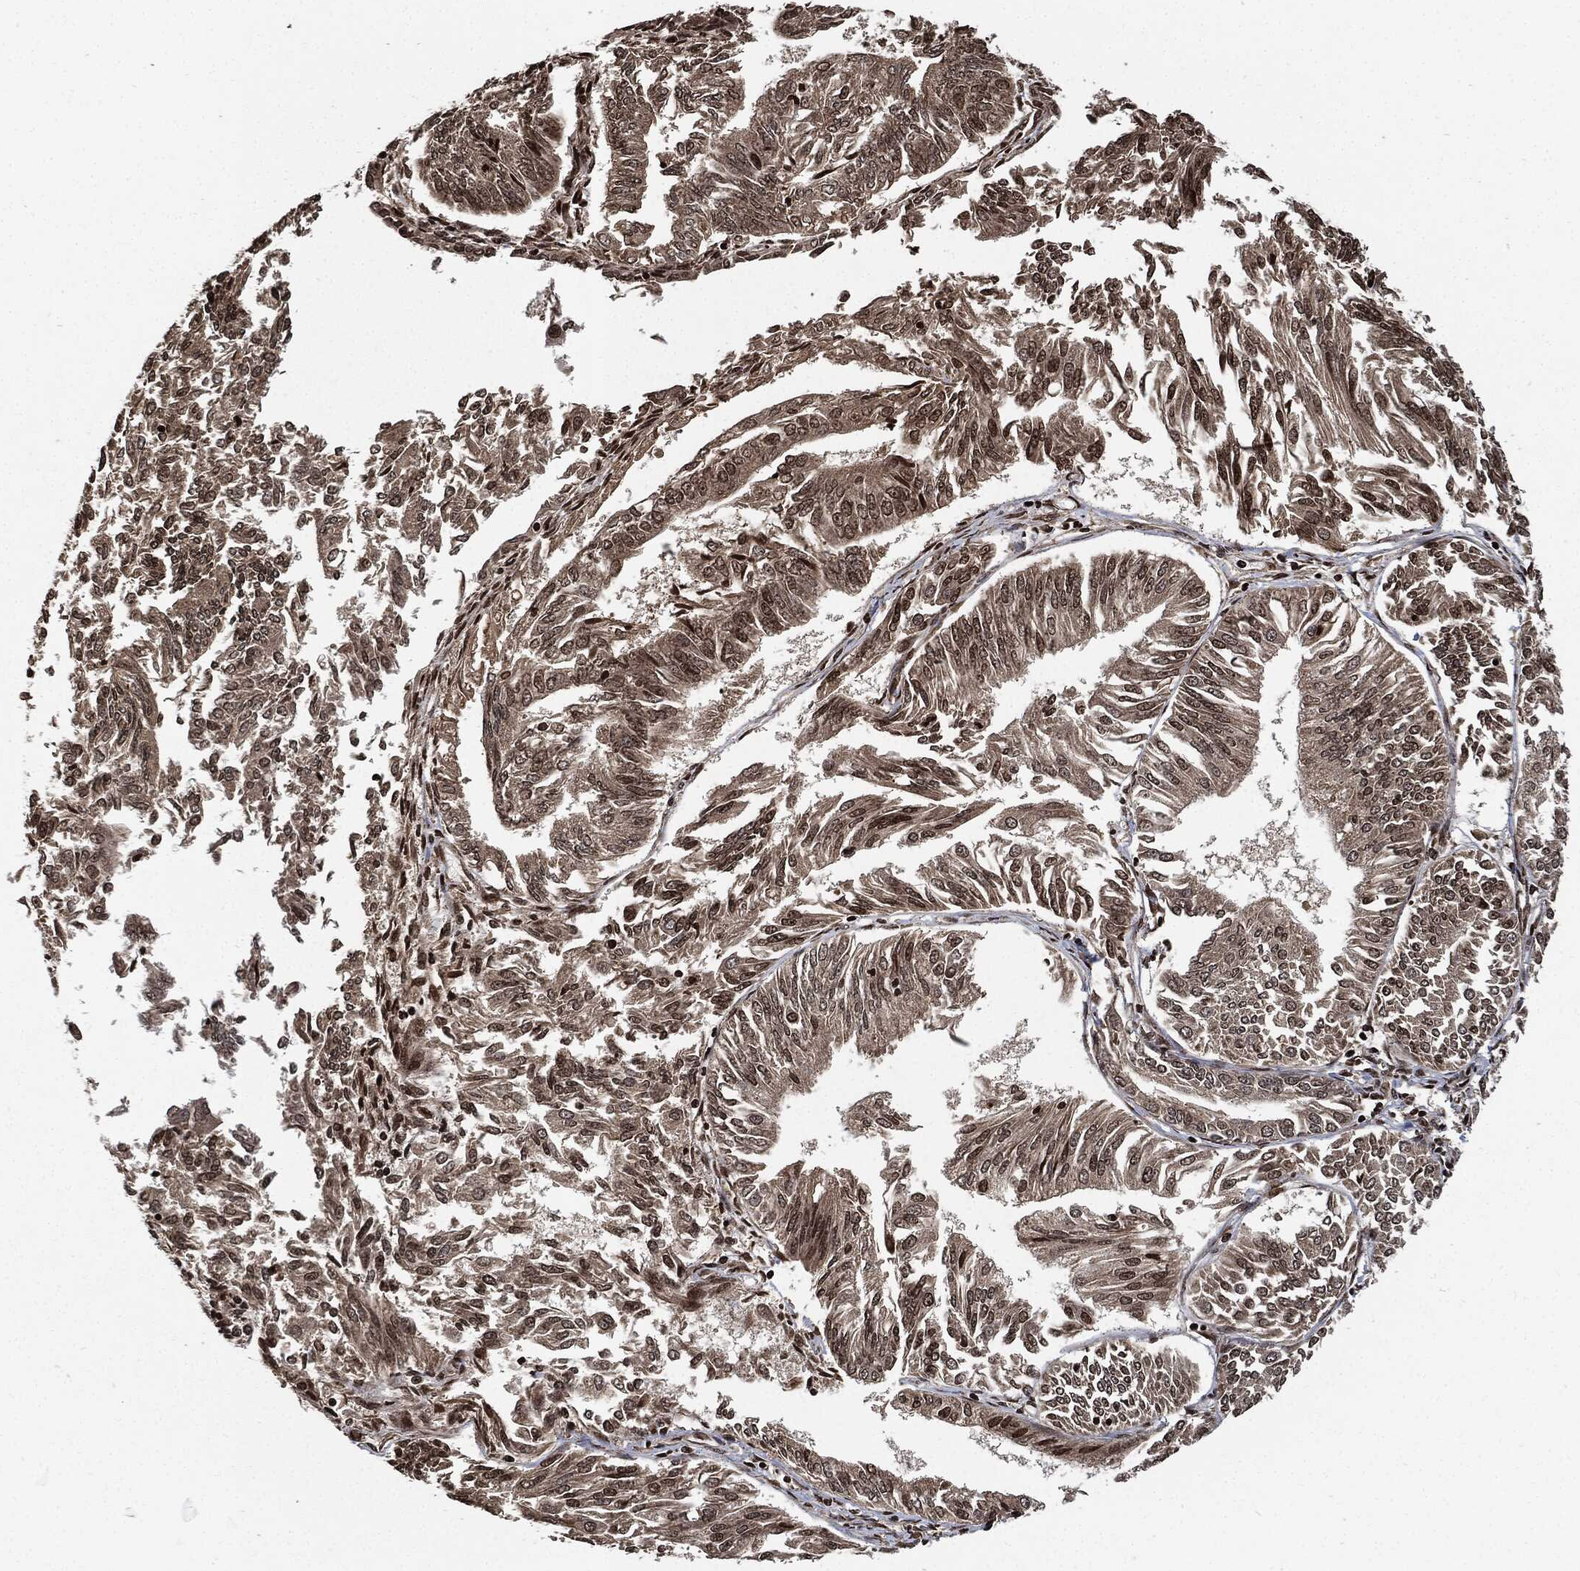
{"staining": {"intensity": "weak", "quantity": "25%-75%", "location": "cytoplasmic/membranous"}, "tissue": "endometrial cancer", "cell_type": "Tumor cells", "image_type": "cancer", "snomed": [{"axis": "morphology", "description": "Adenocarcinoma, NOS"}, {"axis": "topography", "description": "Endometrium"}], "caption": "Immunohistochemistry micrograph of endometrial cancer stained for a protein (brown), which shows low levels of weak cytoplasmic/membranous positivity in about 25%-75% of tumor cells.", "gene": "PDK1", "patient": {"sex": "female", "age": 58}}